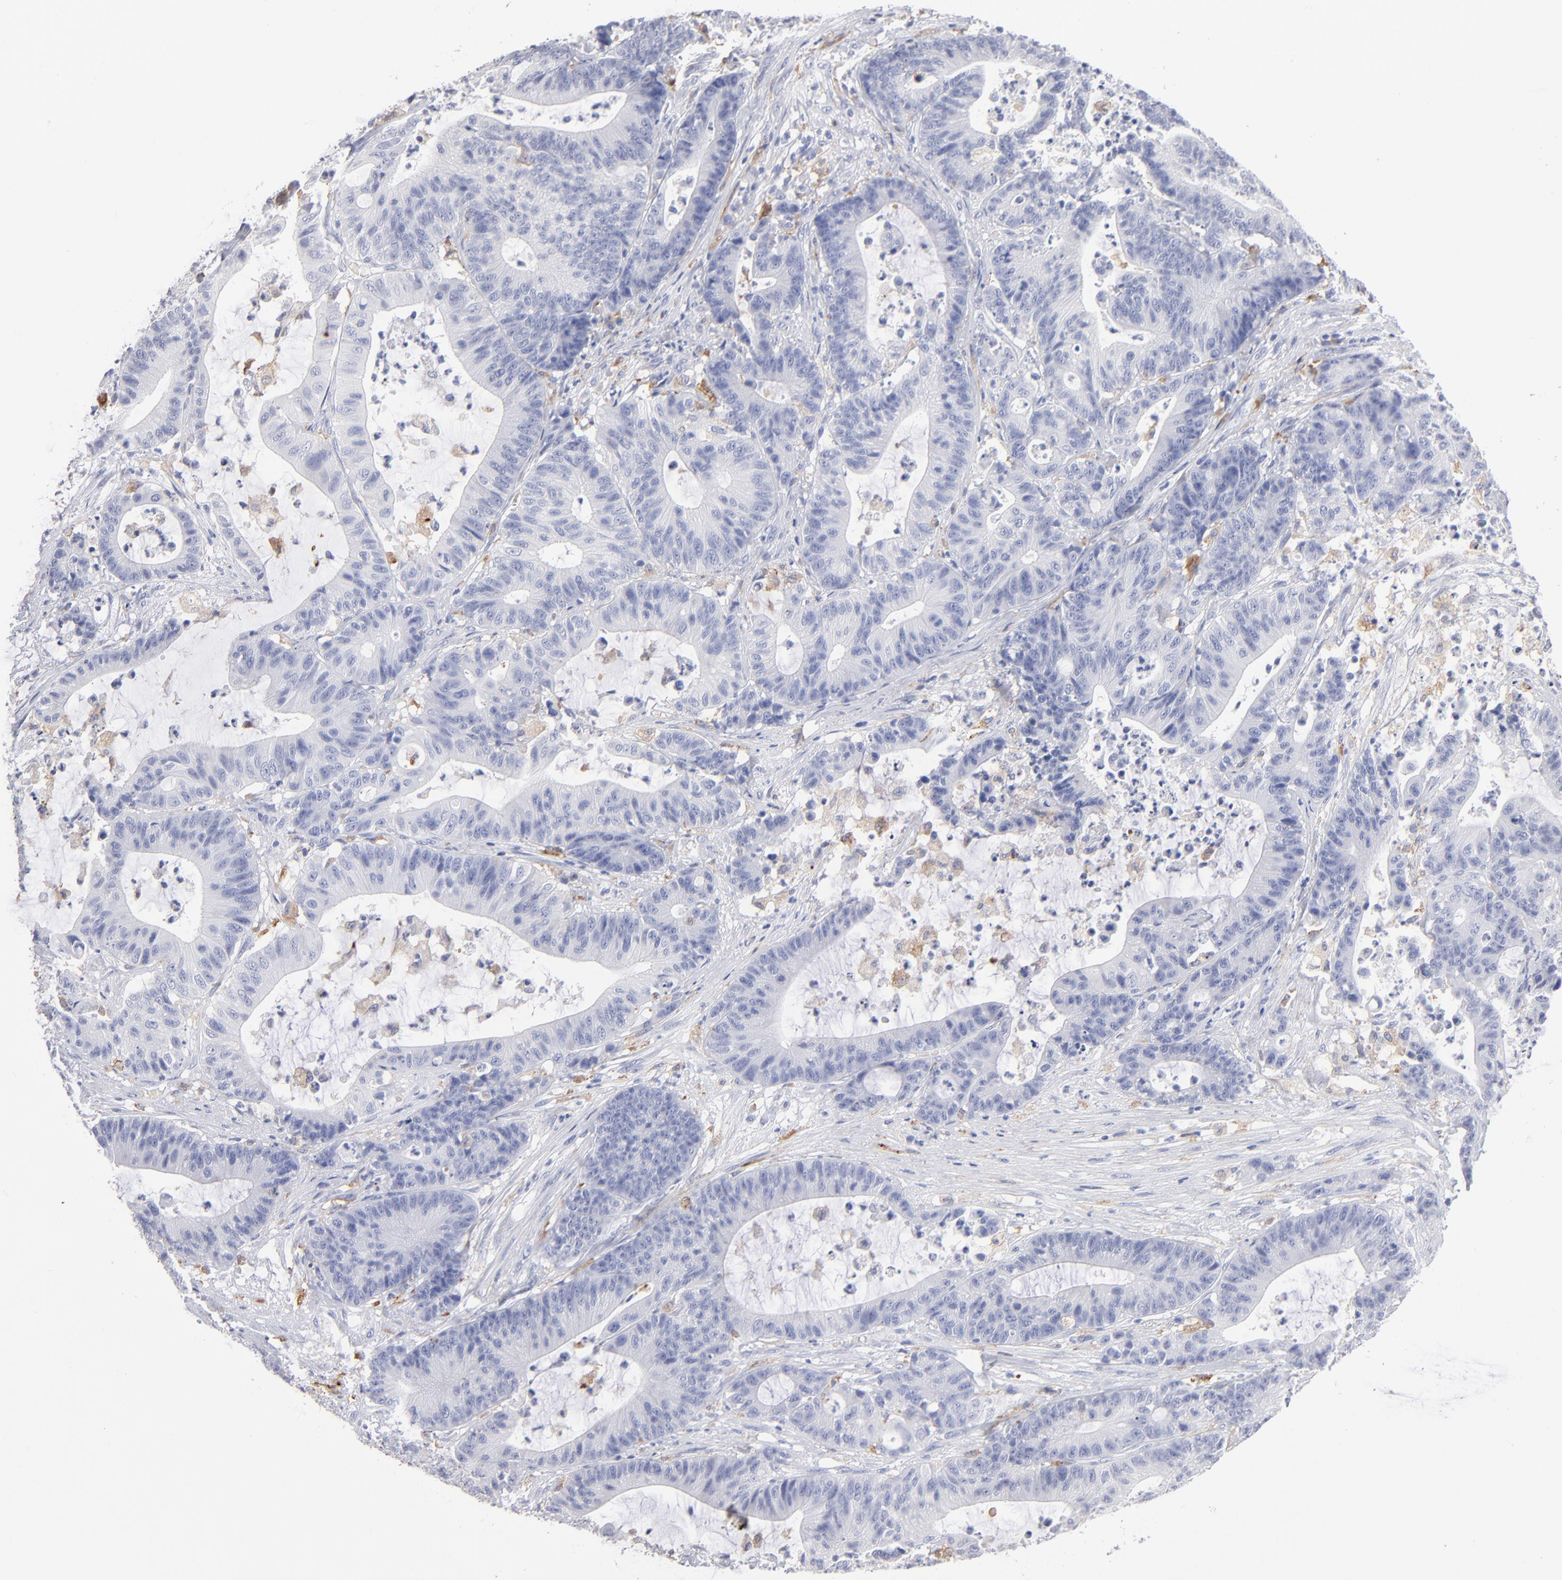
{"staining": {"intensity": "negative", "quantity": "none", "location": "none"}, "tissue": "colorectal cancer", "cell_type": "Tumor cells", "image_type": "cancer", "snomed": [{"axis": "morphology", "description": "Adenocarcinoma, NOS"}, {"axis": "topography", "description": "Colon"}], "caption": "DAB (3,3'-diaminobenzidine) immunohistochemical staining of colorectal cancer (adenocarcinoma) reveals no significant expression in tumor cells.", "gene": "CD180", "patient": {"sex": "female", "age": 84}}